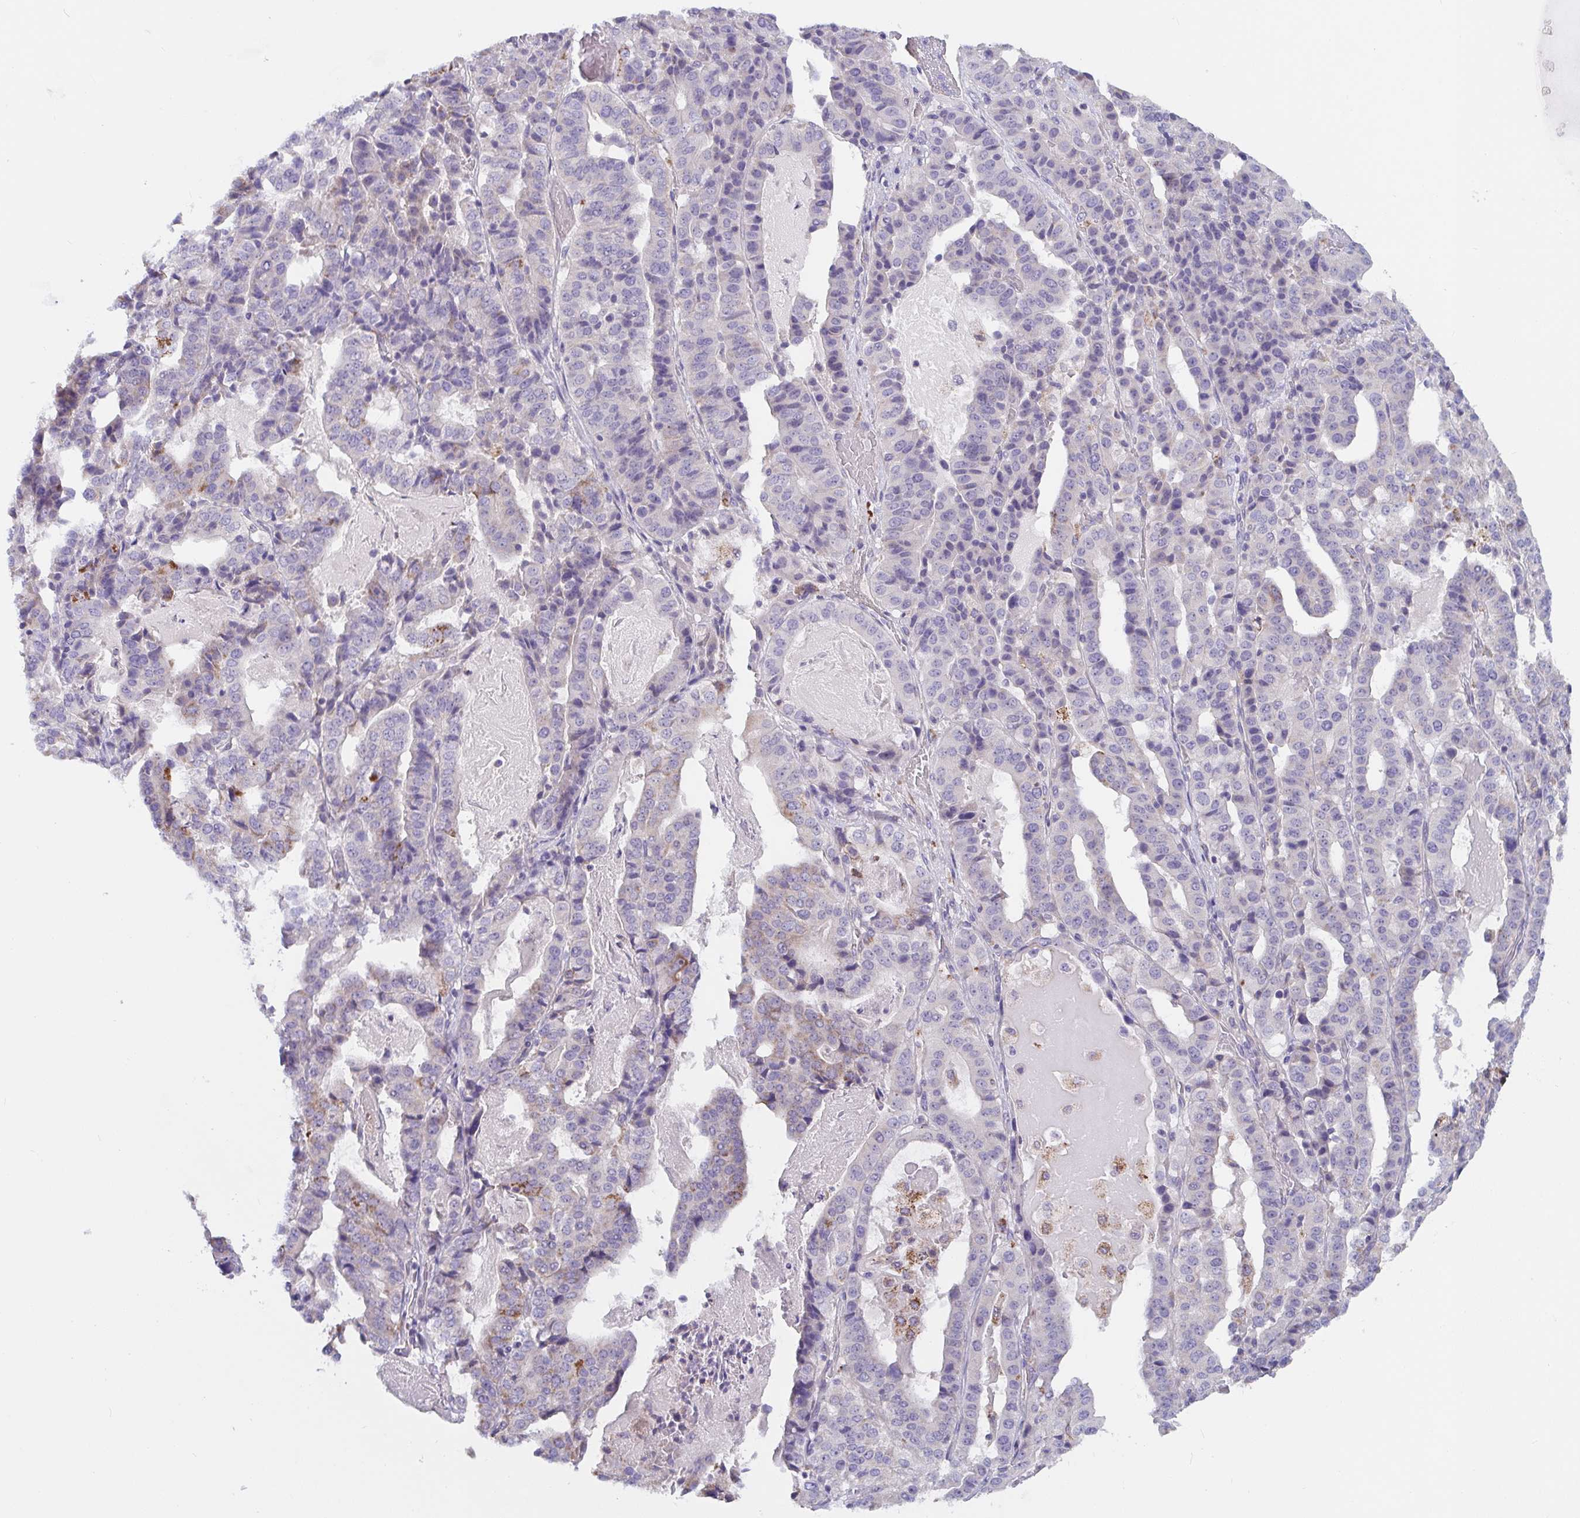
{"staining": {"intensity": "moderate", "quantity": "<25%", "location": "cytoplasmic/membranous"}, "tissue": "stomach cancer", "cell_type": "Tumor cells", "image_type": "cancer", "snomed": [{"axis": "morphology", "description": "Adenocarcinoma, NOS"}, {"axis": "topography", "description": "Stomach"}], "caption": "Immunohistochemical staining of stomach adenocarcinoma displays low levels of moderate cytoplasmic/membranous protein staining in approximately <25% of tumor cells.", "gene": "FAM156B", "patient": {"sex": "male", "age": 48}}